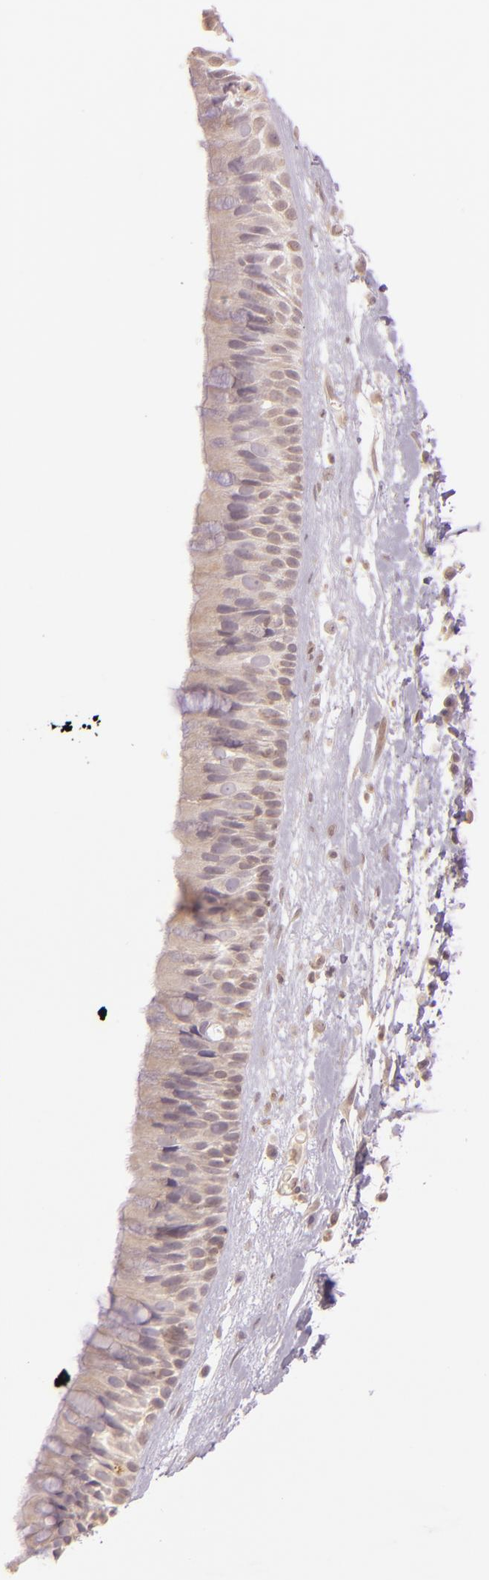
{"staining": {"intensity": "weak", "quantity": ">75%", "location": "cytoplasmic/membranous"}, "tissue": "nasopharynx", "cell_type": "Respiratory epithelial cells", "image_type": "normal", "snomed": [{"axis": "morphology", "description": "Normal tissue, NOS"}, {"axis": "topography", "description": "Nasopharynx"}], "caption": "Immunohistochemistry image of benign human nasopharynx stained for a protein (brown), which shows low levels of weak cytoplasmic/membranous expression in about >75% of respiratory epithelial cells.", "gene": "LGMN", "patient": {"sex": "male", "age": 13}}